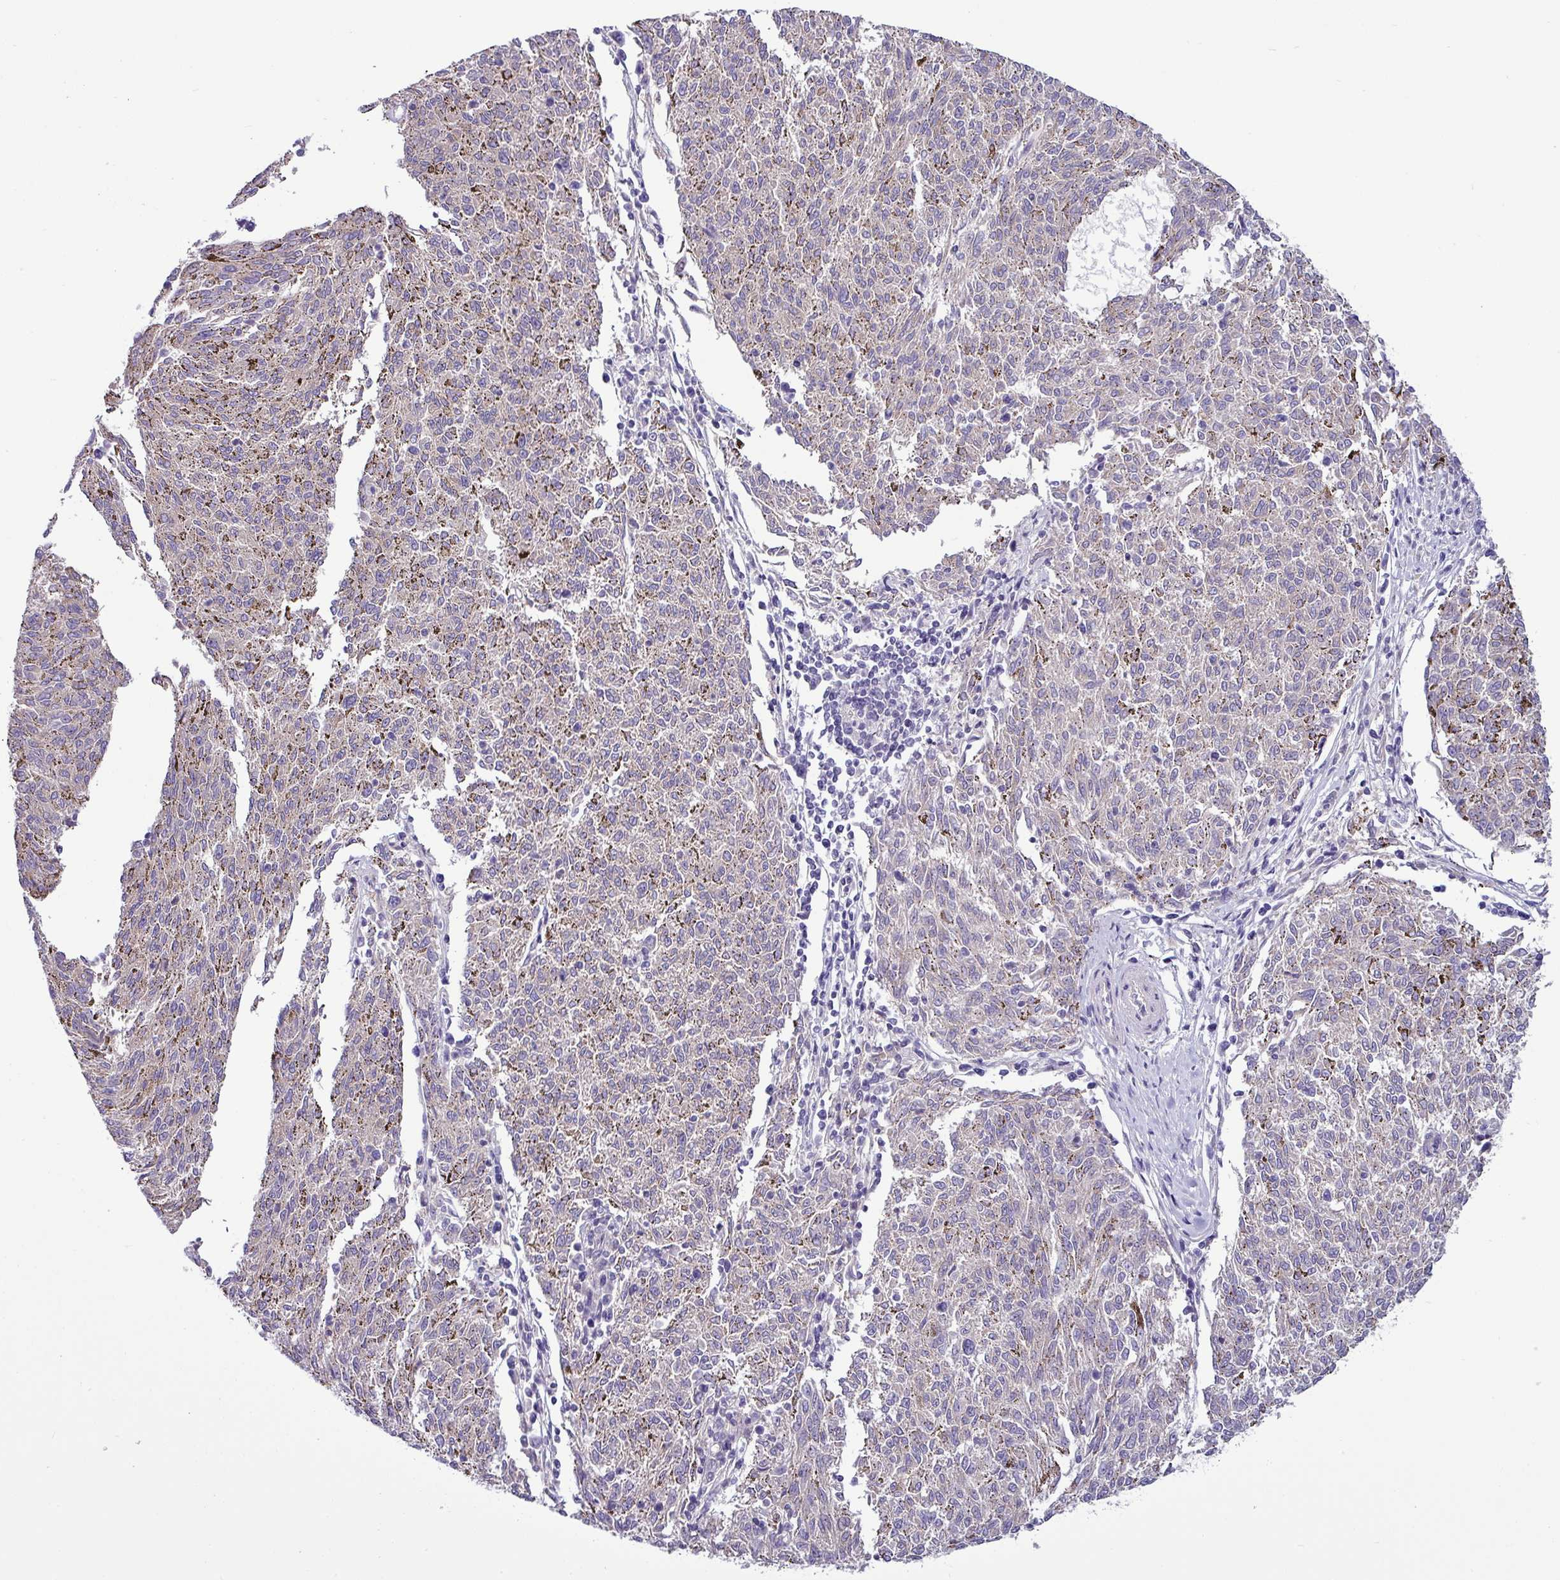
{"staining": {"intensity": "negative", "quantity": "none", "location": "none"}, "tissue": "melanoma", "cell_type": "Tumor cells", "image_type": "cancer", "snomed": [{"axis": "morphology", "description": "Malignant melanoma, NOS"}, {"axis": "topography", "description": "Skin"}], "caption": "The photomicrograph exhibits no significant expression in tumor cells of malignant melanoma.", "gene": "ACAP3", "patient": {"sex": "female", "age": 72}}